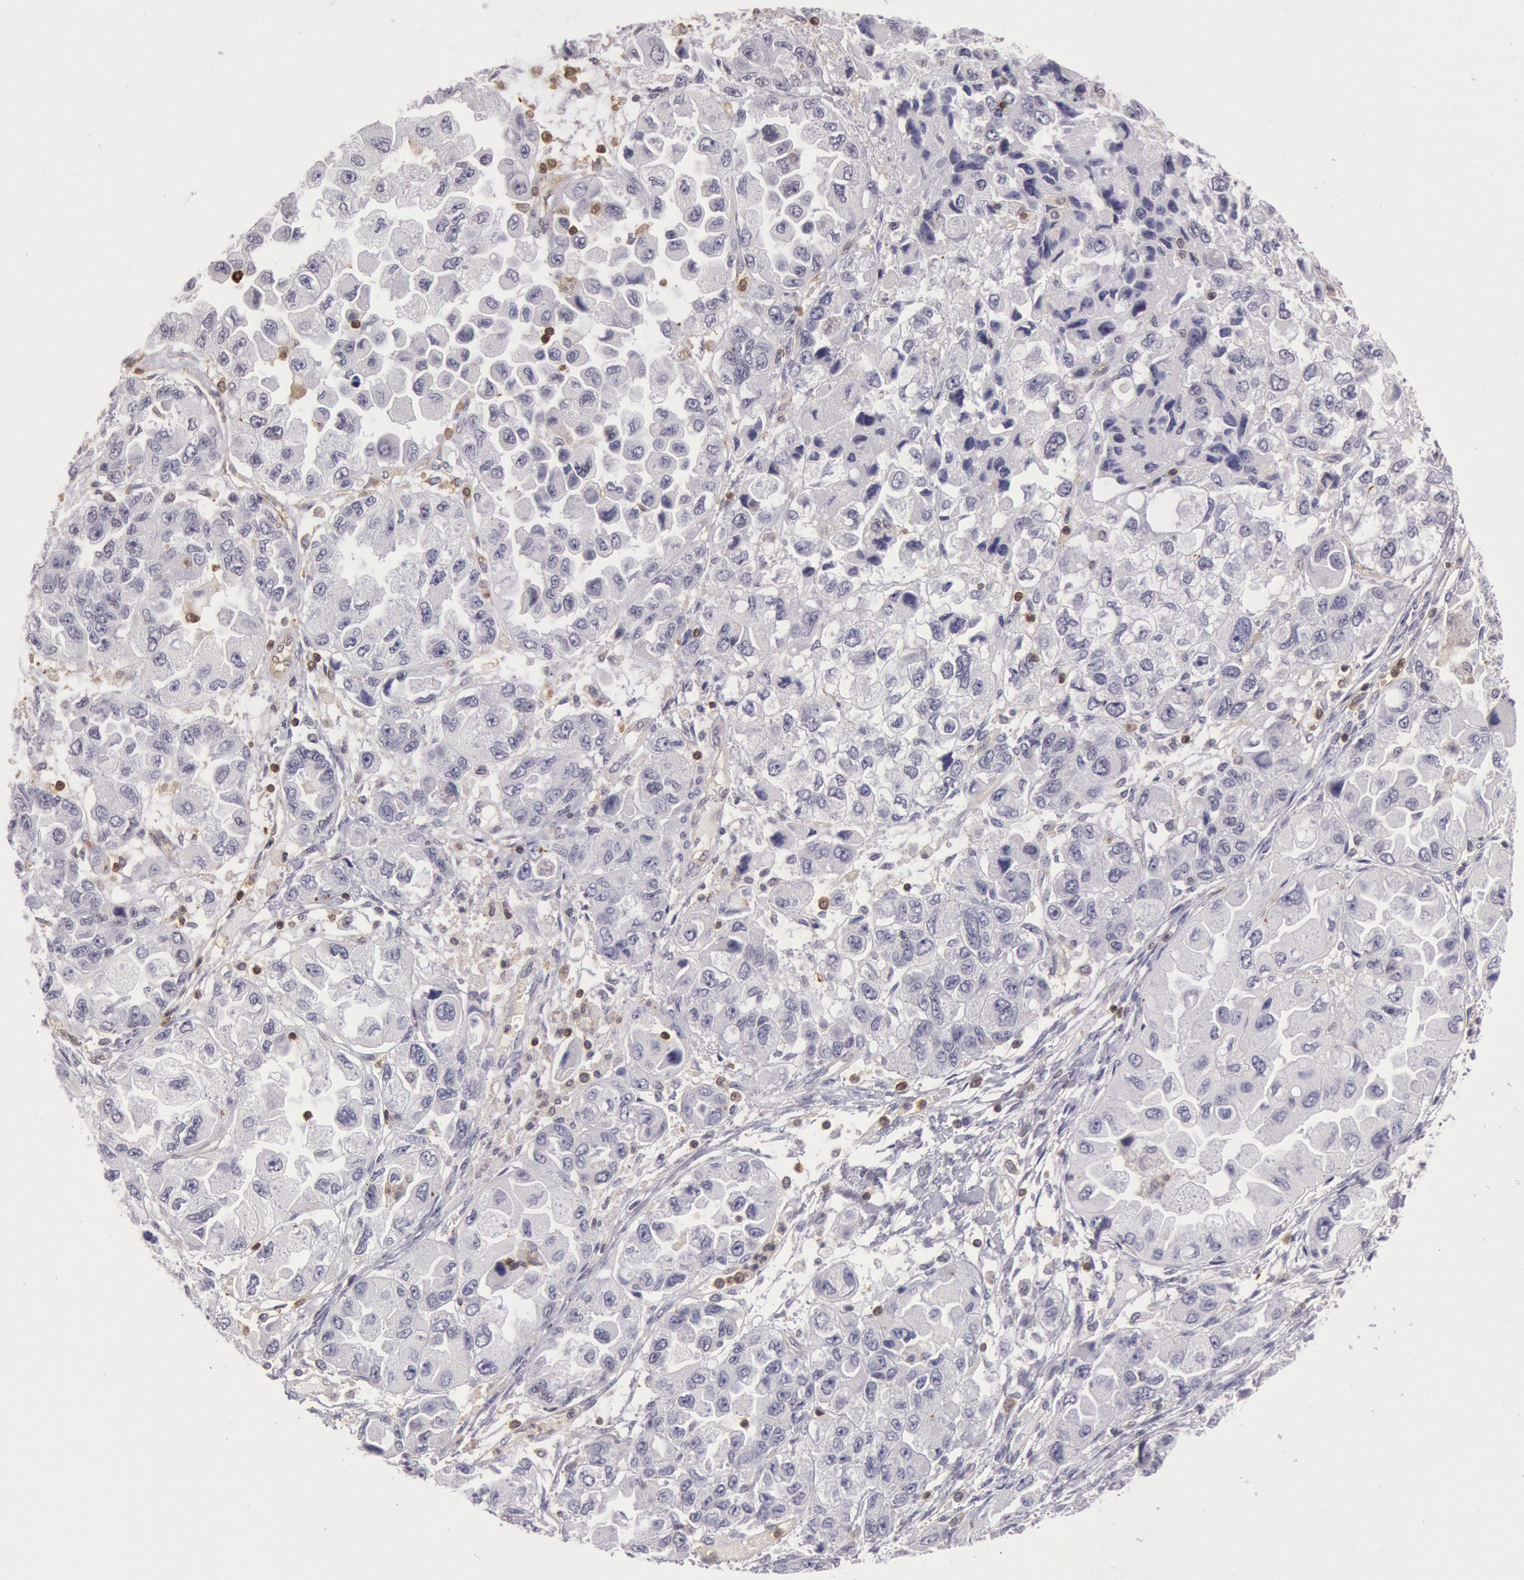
{"staining": {"intensity": "negative", "quantity": "none", "location": "none"}, "tissue": "ovarian cancer", "cell_type": "Tumor cells", "image_type": "cancer", "snomed": [{"axis": "morphology", "description": "Cystadenocarcinoma, serous, NOS"}, {"axis": "topography", "description": "Ovary"}], "caption": "Immunohistochemical staining of ovarian cancer (serous cystadenocarcinoma) reveals no significant positivity in tumor cells.", "gene": "HIF1A", "patient": {"sex": "female", "age": 84}}